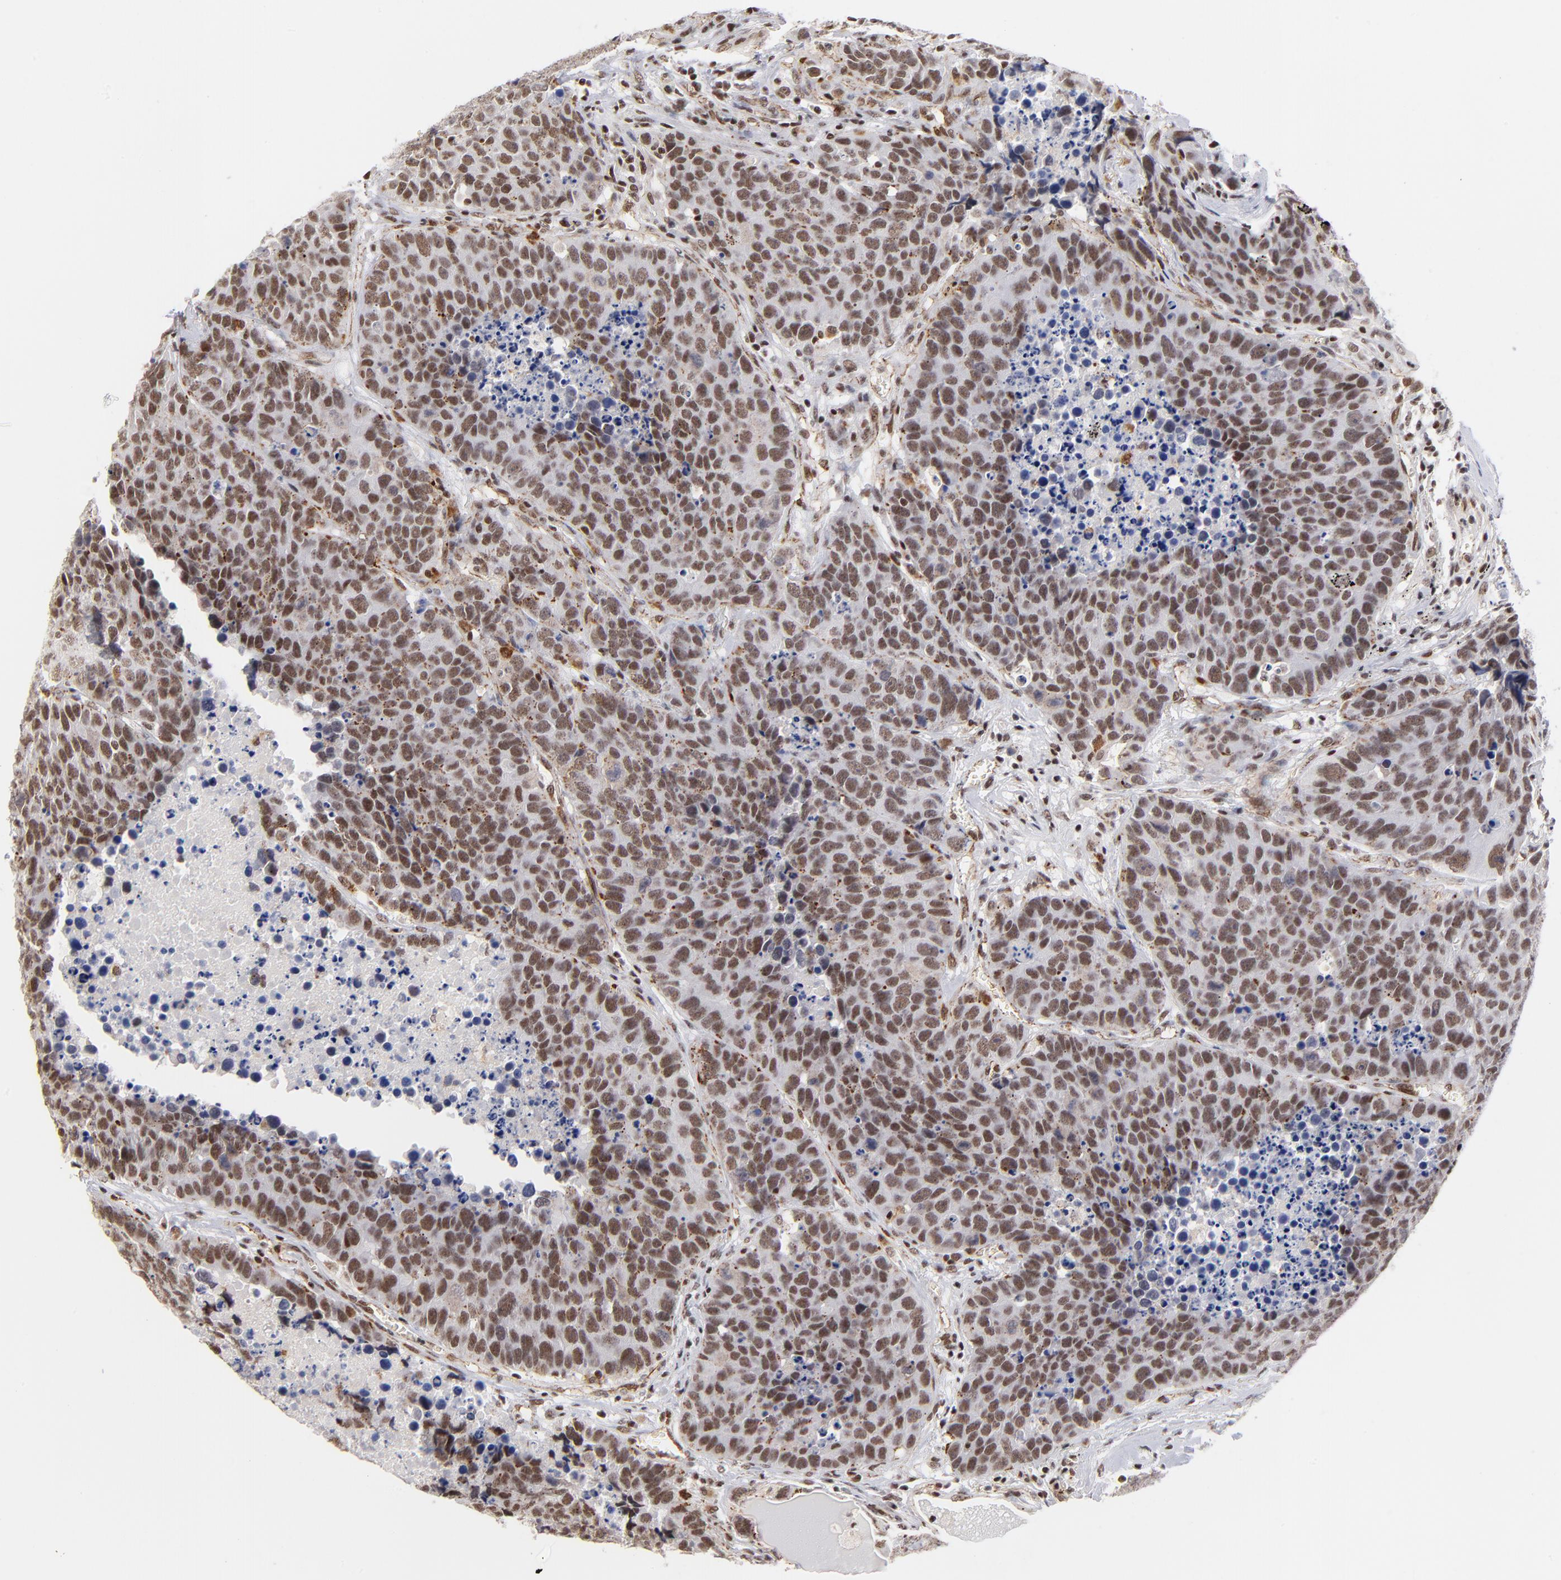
{"staining": {"intensity": "moderate", "quantity": ">75%", "location": "nuclear"}, "tissue": "carcinoid", "cell_type": "Tumor cells", "image_type": "cancer", "snomed": [{"axis": "morphology", "description": "Carcinoid, malignant, NOS"}, {"axis": "topography", "description": "Lung"}], "caption": "Brown immunohistochemical staining in human carcinoid displays moderate nuclear positivity in about >75% of tumor cells.", "gene": "GABPA", "patient": {"sex": "male", "age": 60}}